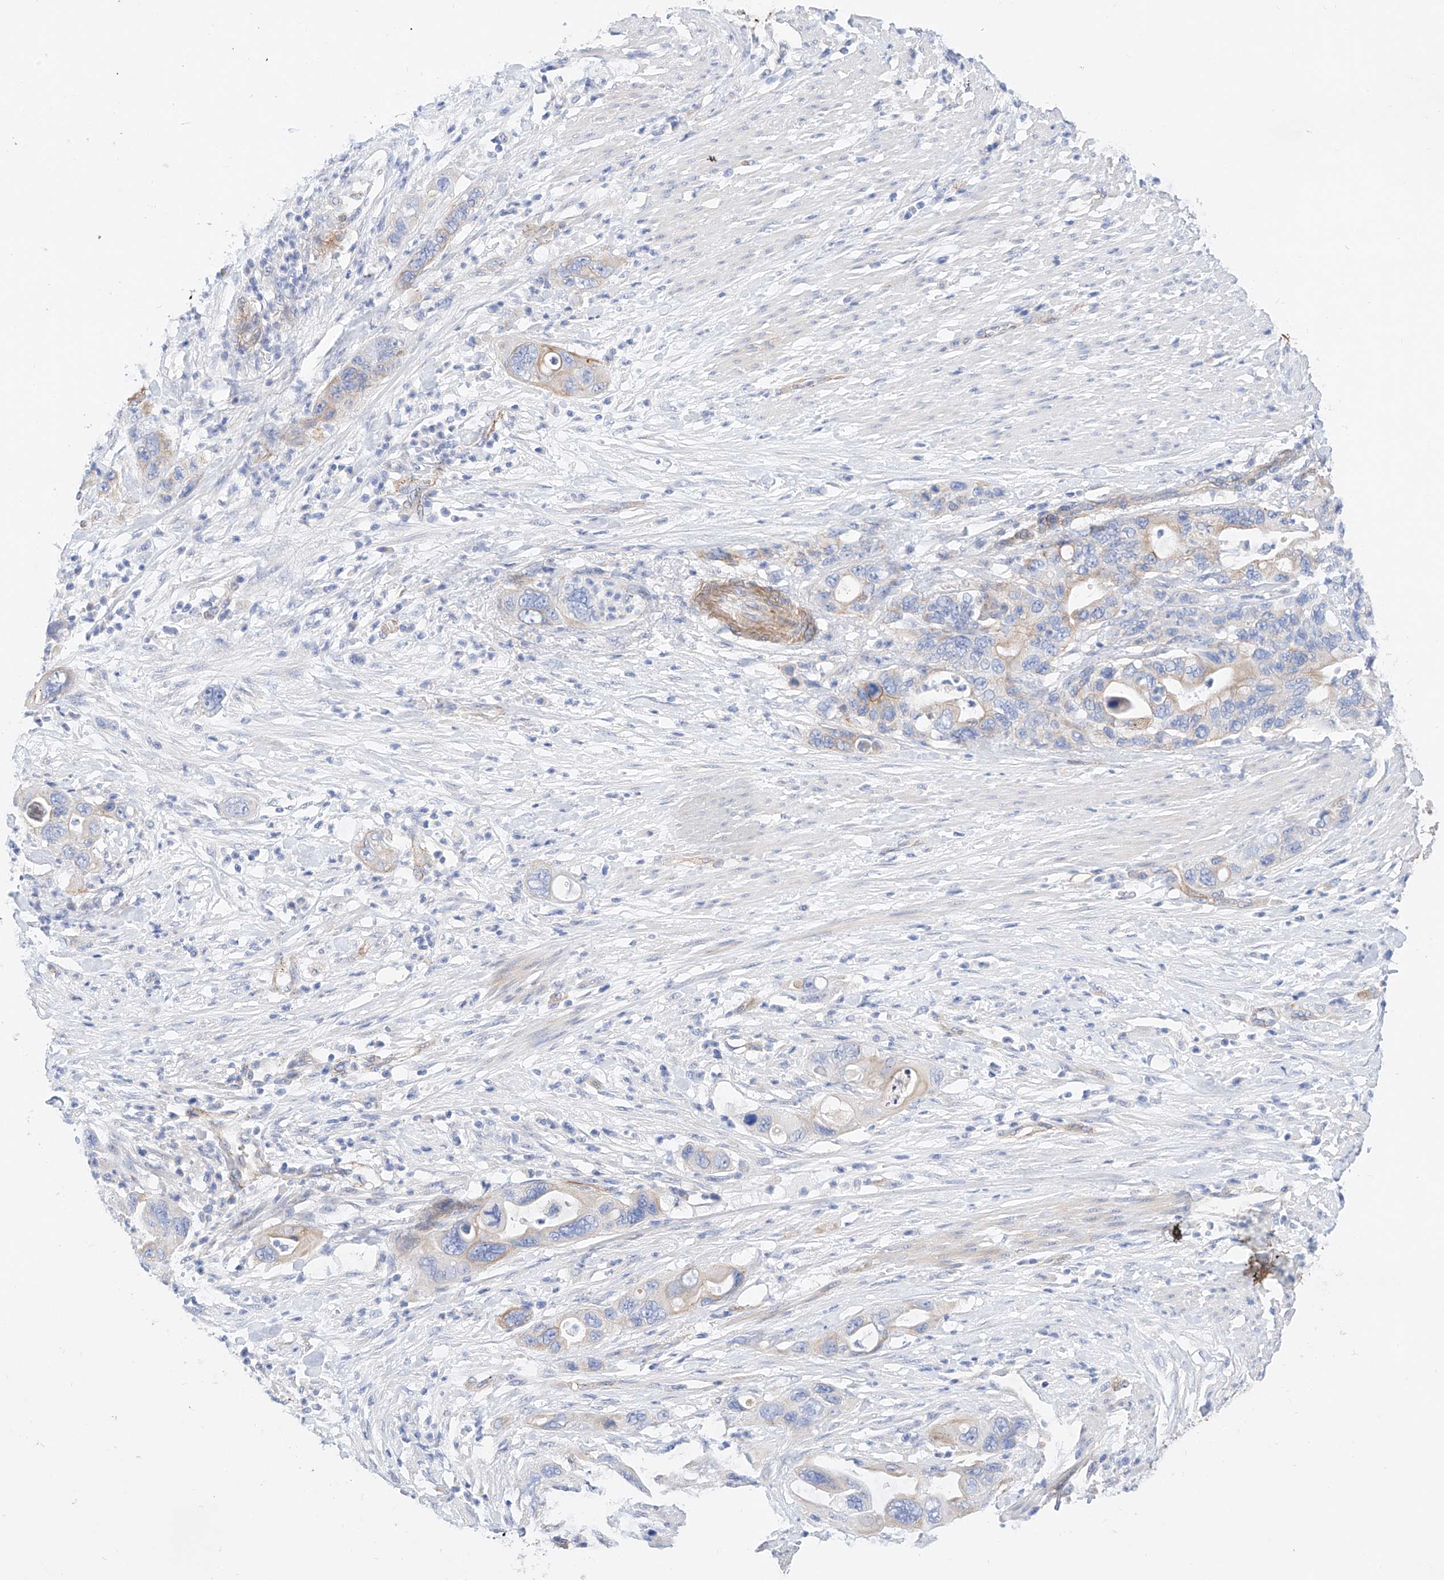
{"staining": {"intensity": "weak", "quantity": "<25%", "location": "cytoplasmic/membranous"}, "tissue": "pancreatic cancer", "cell_type": "Tumor cells", "image_type": "cancer", "snomed": [{"axis": "morphology", "description": "Adenocarcinoma, NOS"}, {"axis": "topography", "description": "Pancreas"}], "caption": "IHC of human pancreatic adenocarcinoma reveals no staining in tumor cells.", "gene": "SBSPON", "patient": {"sex": "female", "age": 71}}